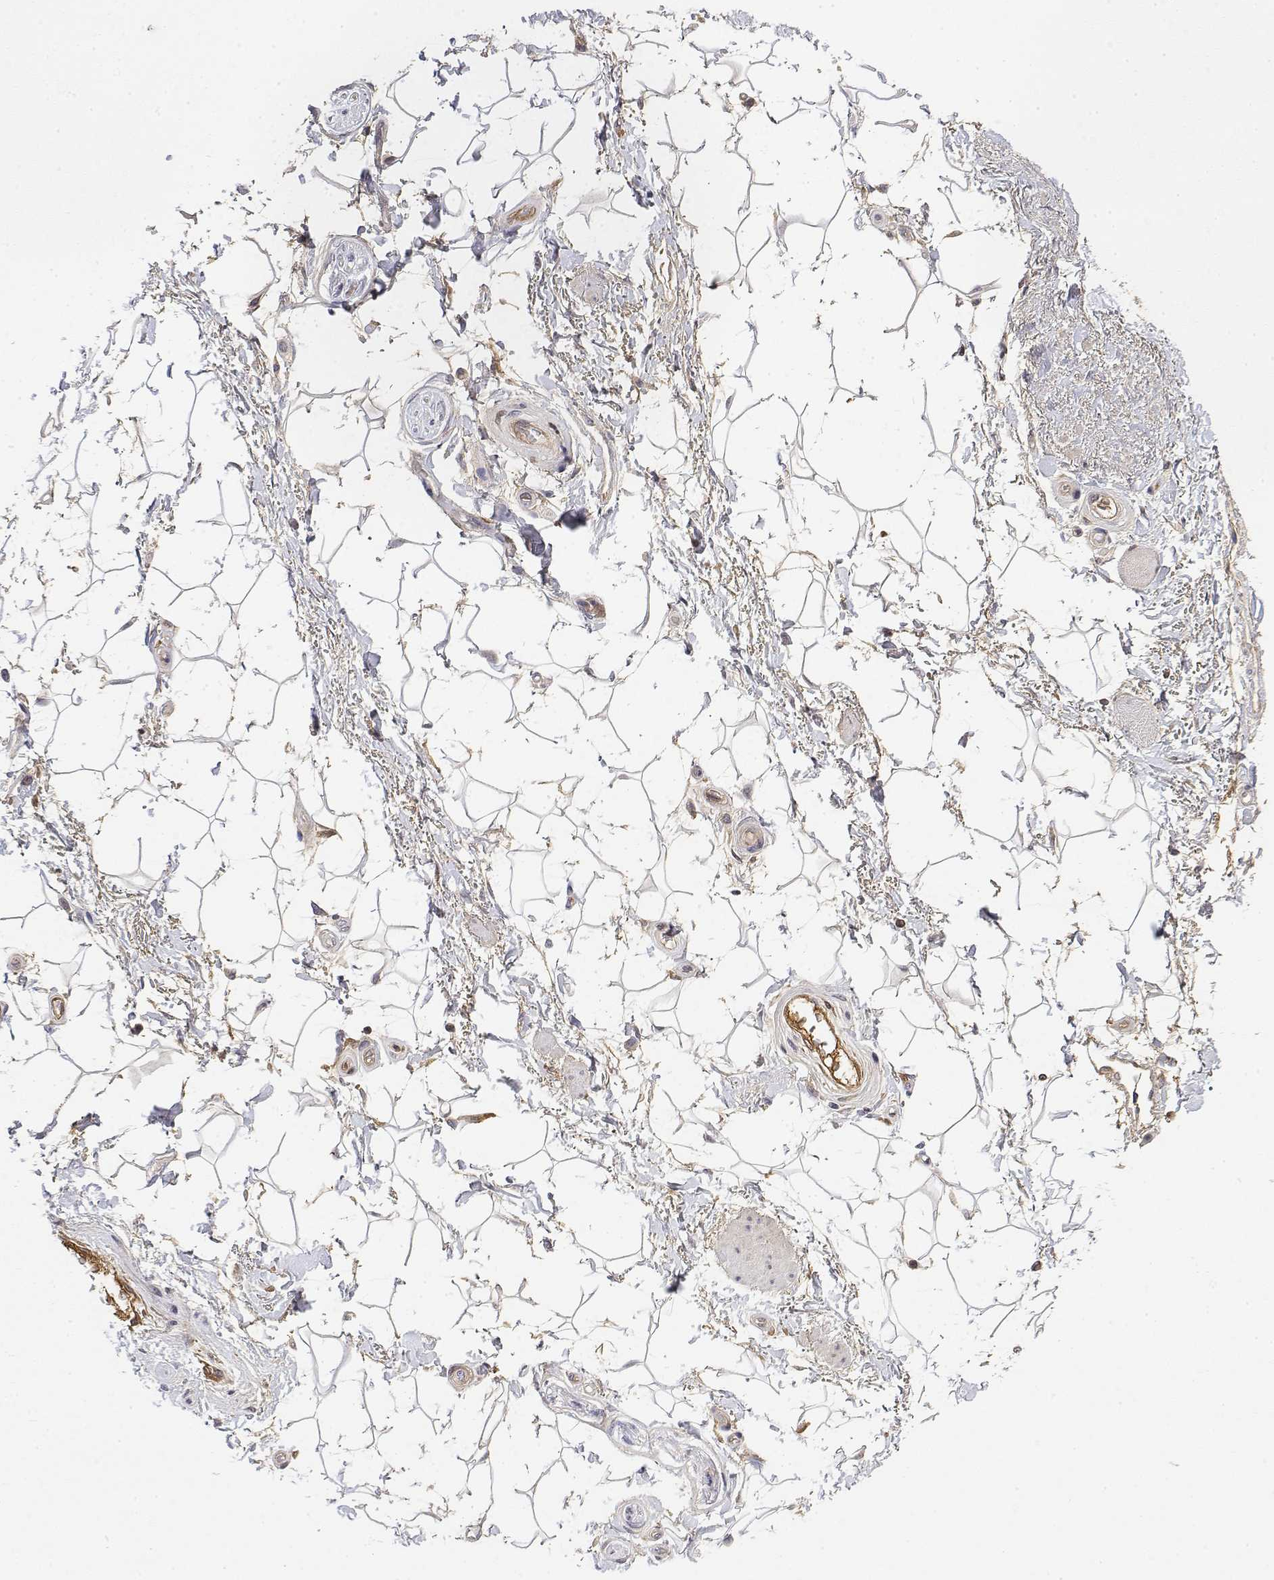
{"staining": {"intensity": "negative", "quantity": "none", "location": "none"}, "tissue": "adipose tissue", "cell_type": "Adipocytes", "image_type": "normal", "snomed": [{"axis": "morphology", "description": "Normal tissue, NOS"}, {"axis": "topography", "description": "Anal"}, {"axis": "topography", "description": "Peripheral nerve tissue"}], "caption": "Adipocytes are negative for brown protein staining in unremarkable adipose tissue. (Brightfield microscopy of DAB (3,3'-diaminobenzidine) IHC at high magnification).", "gene": "IGFBP4", "patient": {"sex": "male", "age": 51}}